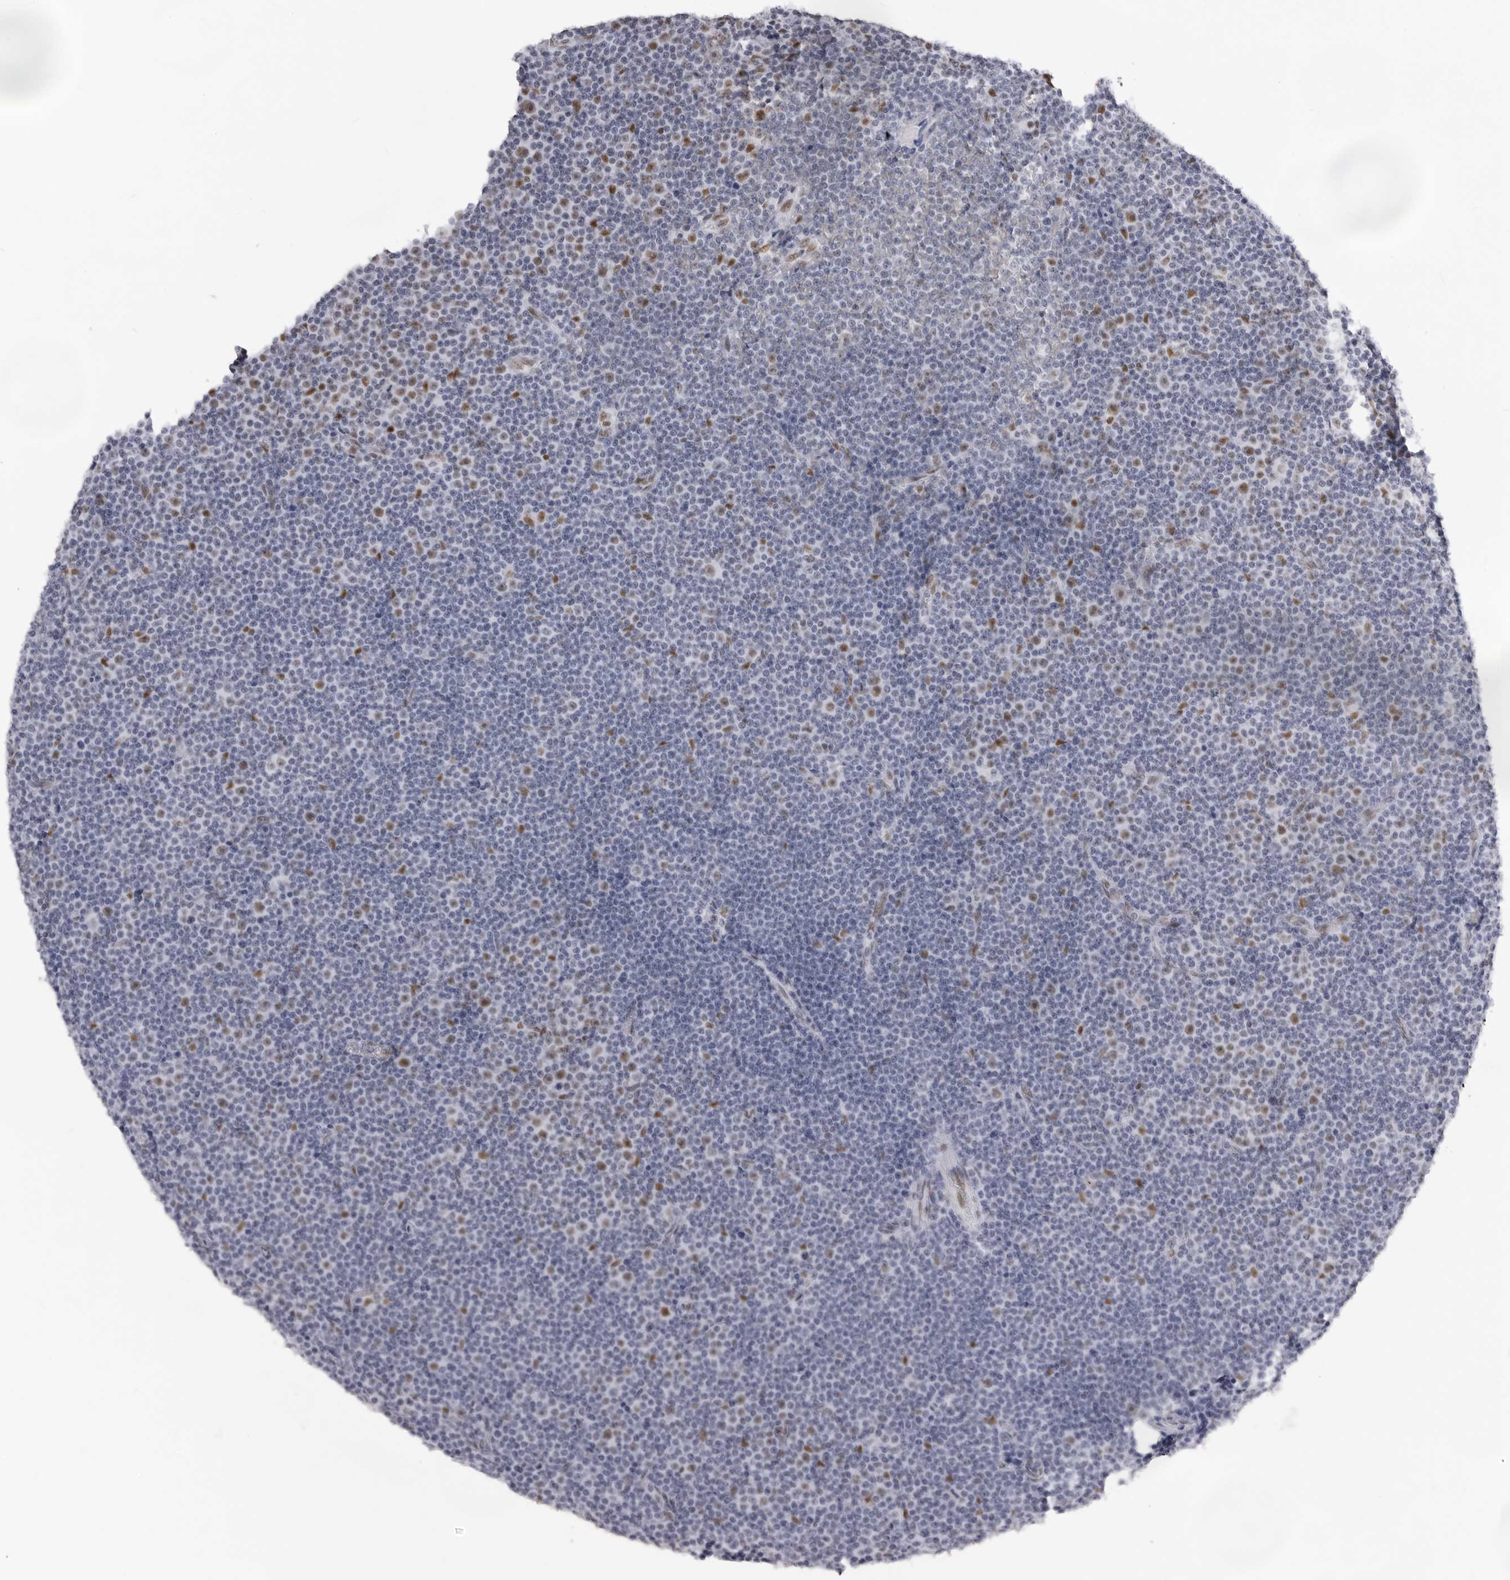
{"staining": {"intensity": "moderate", "quantity": ">75%", "location": "nuclear"}, "tissue": "lymphoma", "cell_type": "Tumor cells", "image_type": "cancer", "snomed": [{"axis": "morphology", "description": "Malignant lymphoma, non-Hodgkin's type, Low grade"}, {"axis": "topography", "description": "Lymph node"}], "caption": "Human lymphoma stained with a protein marker displays moderate staining in tumor cells.", "gene": "IRF2BP2", "patient": {"sex": "female", "age": 67}}